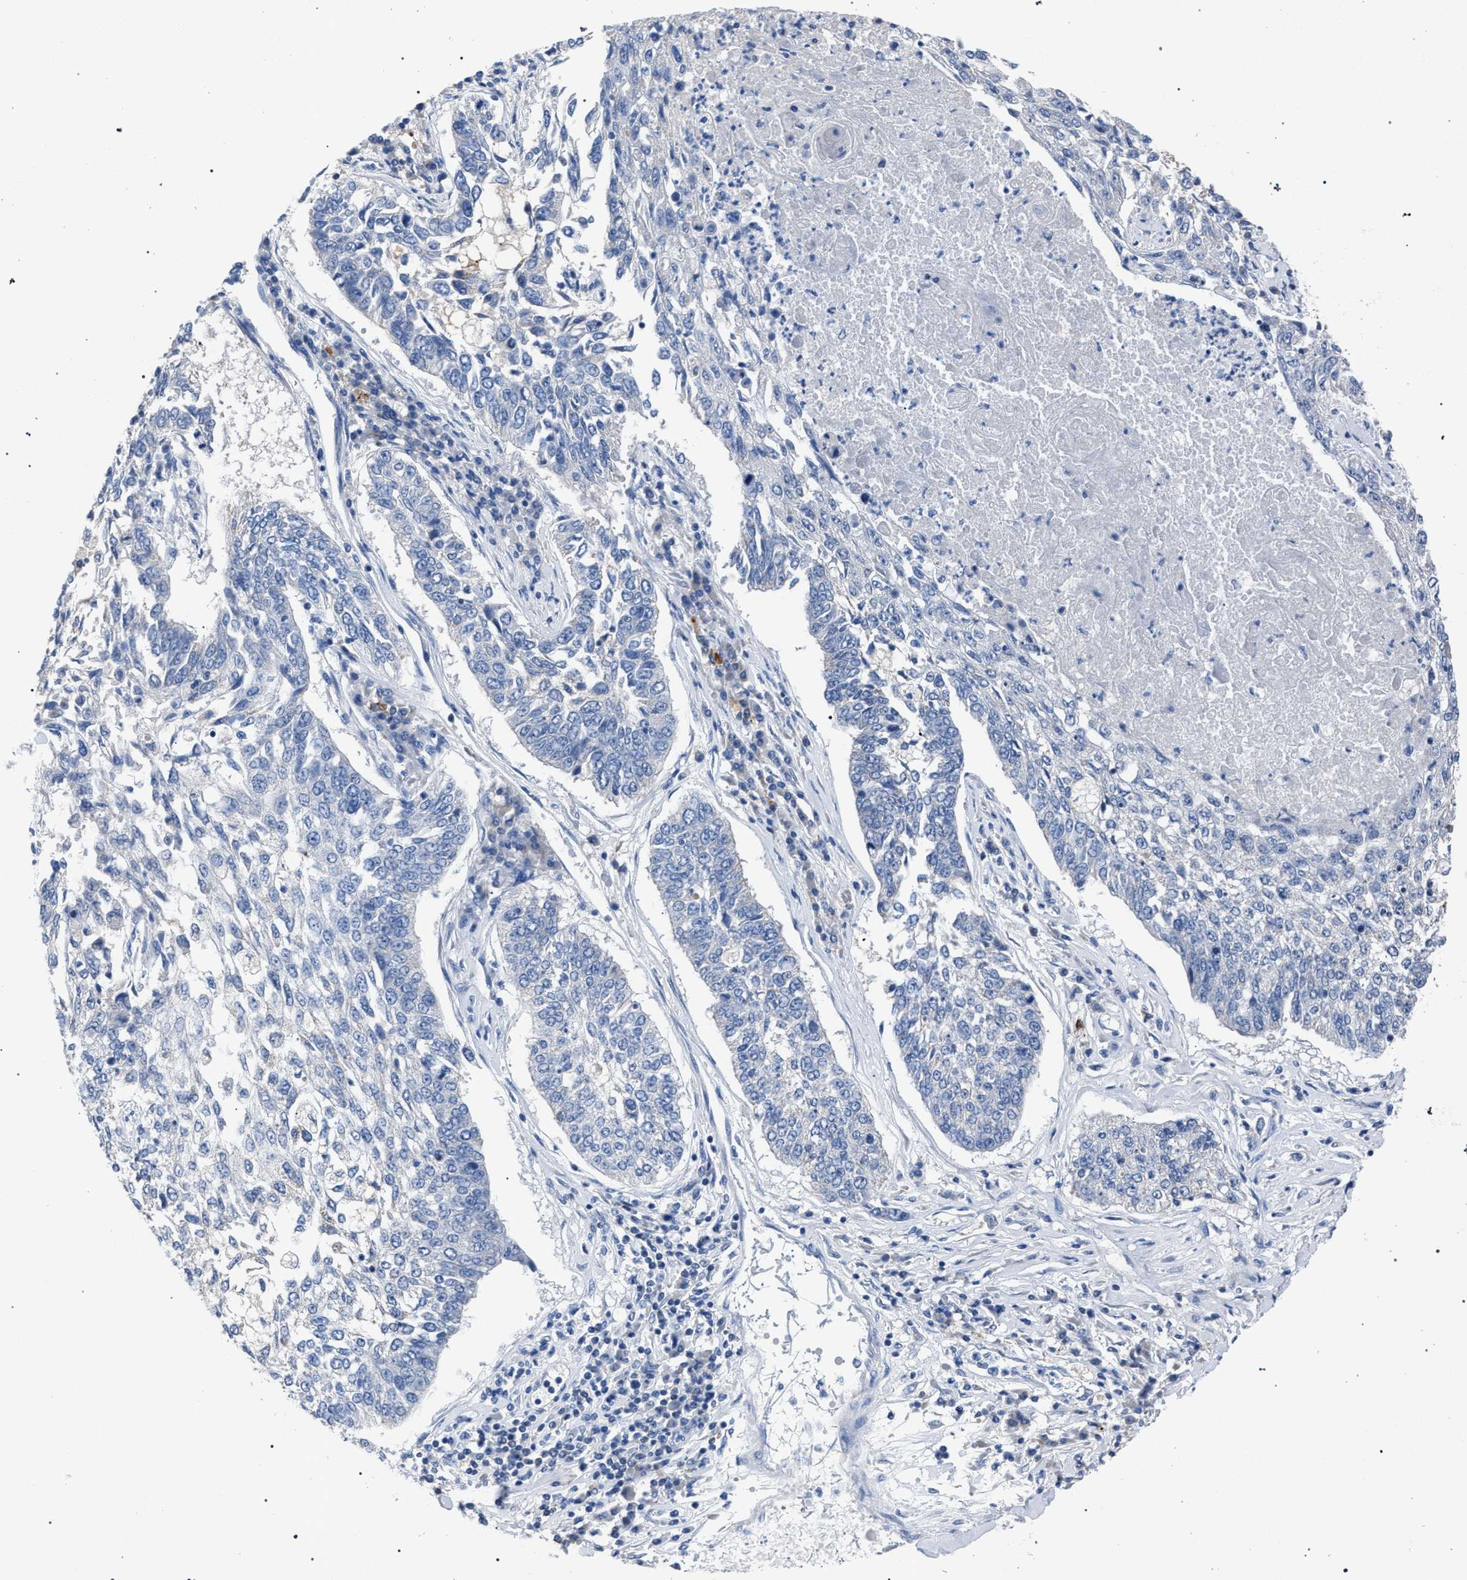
{"staining": {"intensity": "negative", "quantity": "none", "location": "none"}, "tissue": "lung cancer", "cell_type": "Tumor cells", "image_type": "cancer", "snomed": [{"axis": "morphology", "description": "Normal tissue, NOS"}, {"axis": "morphology", "description": "Squamous cell carcinoma, NOS"}, {"axis": "topography", "description": "Cartilage tissue"}, {"axis": "topography", "description": "Bronchus"}, {"axis": "topography", "description": "Lung"}], "caption": "Lung cancer (squamous cell carcinoma) was stained to show a protein in brown. There is no significant expression in tumor cells. (Immunohistochemistry, brightfield microscopy, high magnification).", "gene": "CRYZ", "patient": {"sex": "female", "age": 49}}